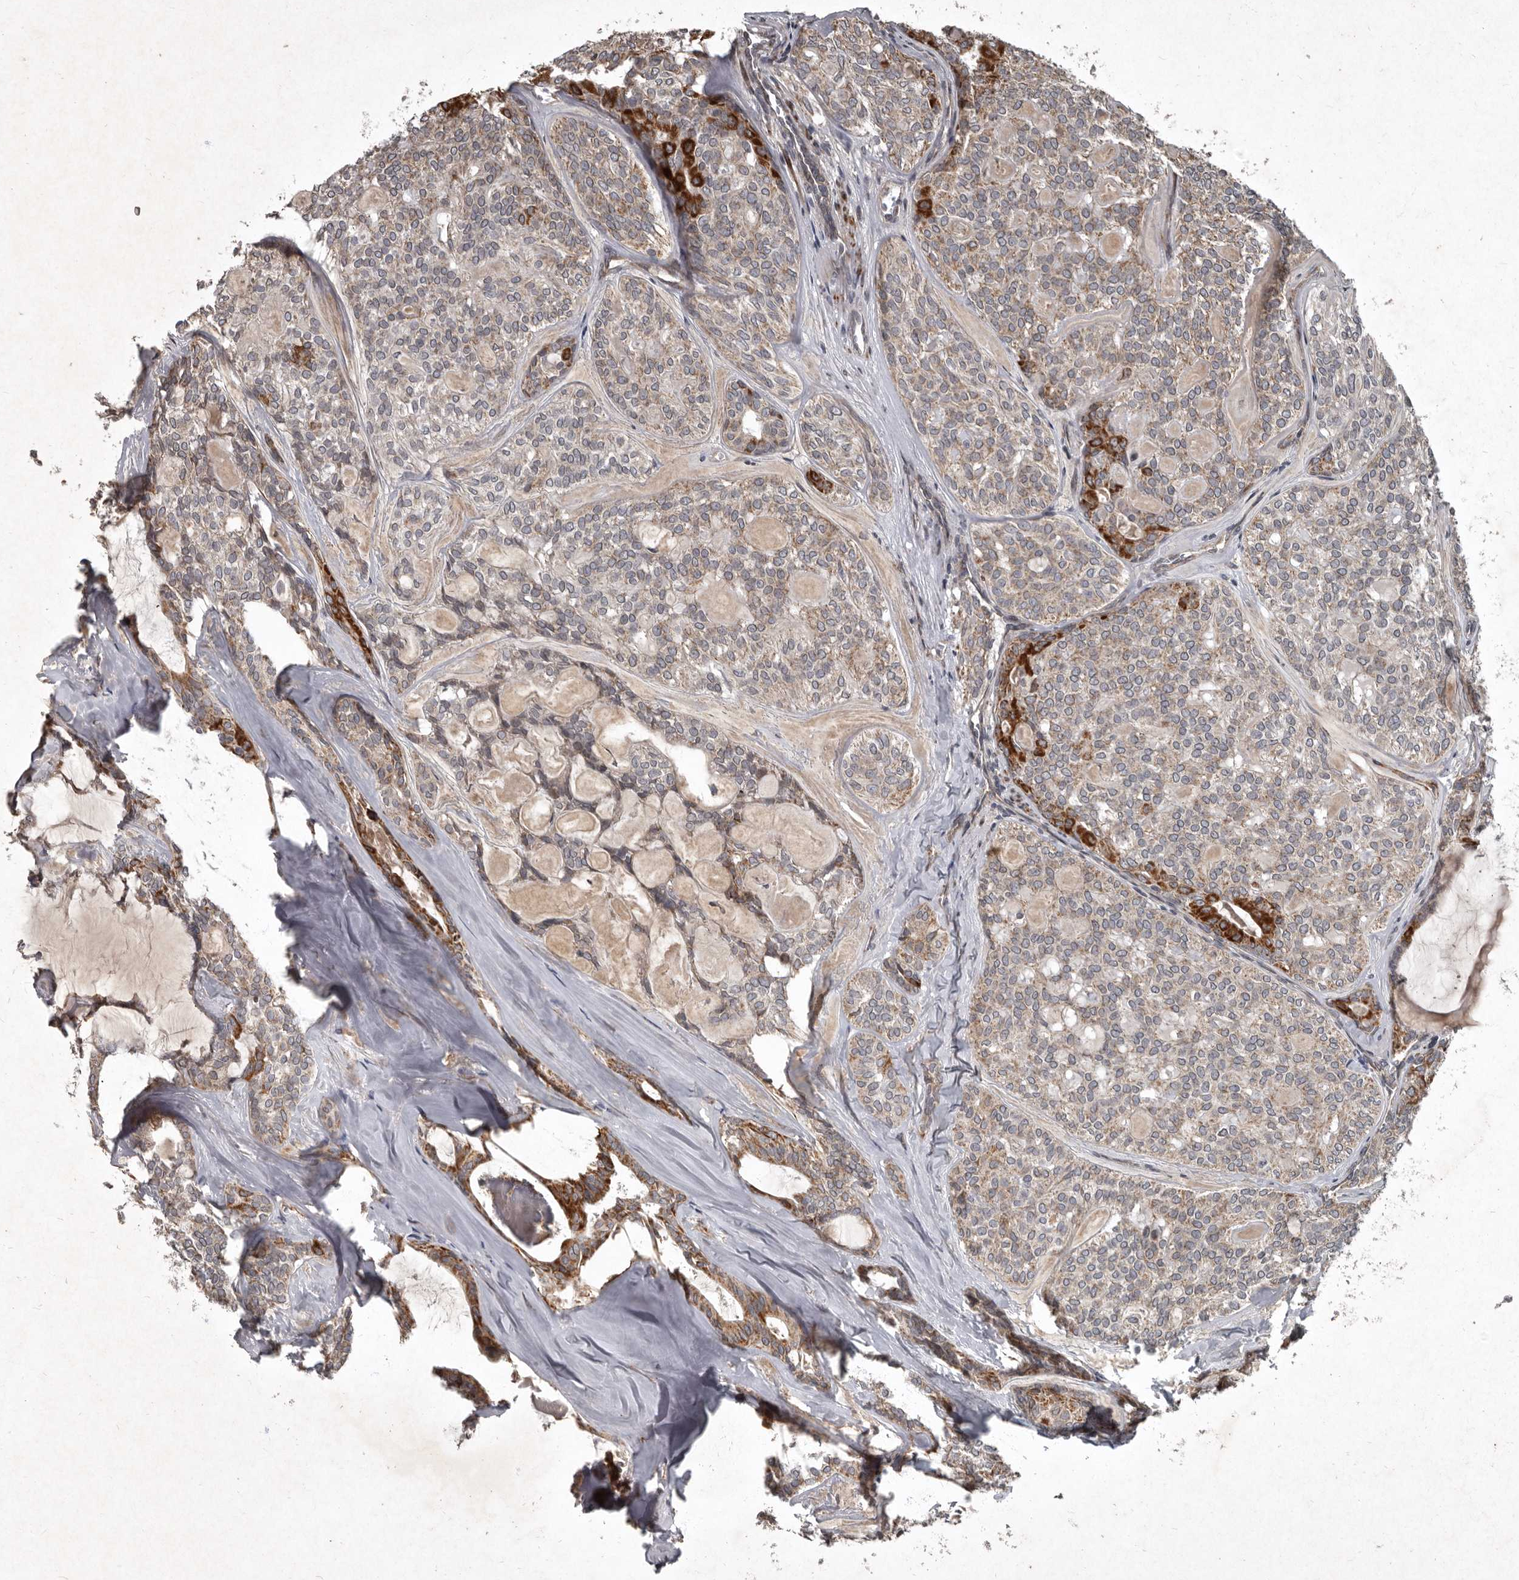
{"staining": {"intensity": "strong", "quantity": "<25%", "location": "cytoplasmic/membranous"}, "tissue": "head and neck cancer", "cell_type": "Tumor cells", "image_type": "cancer", "snomed": [{"axis": "morphology", "description": "Adenocarcinoma, NOS"}, {"axis": "topography", "description": "Head-Neck"}], "caption": "Immunohistochemical staining of human head and neck cancer shows strong cytoplasmic/membranous protein positivity in about <25% of tumor cells.", "gene": "MRPS15", "patient": {"sex": "male", "age": 66}}